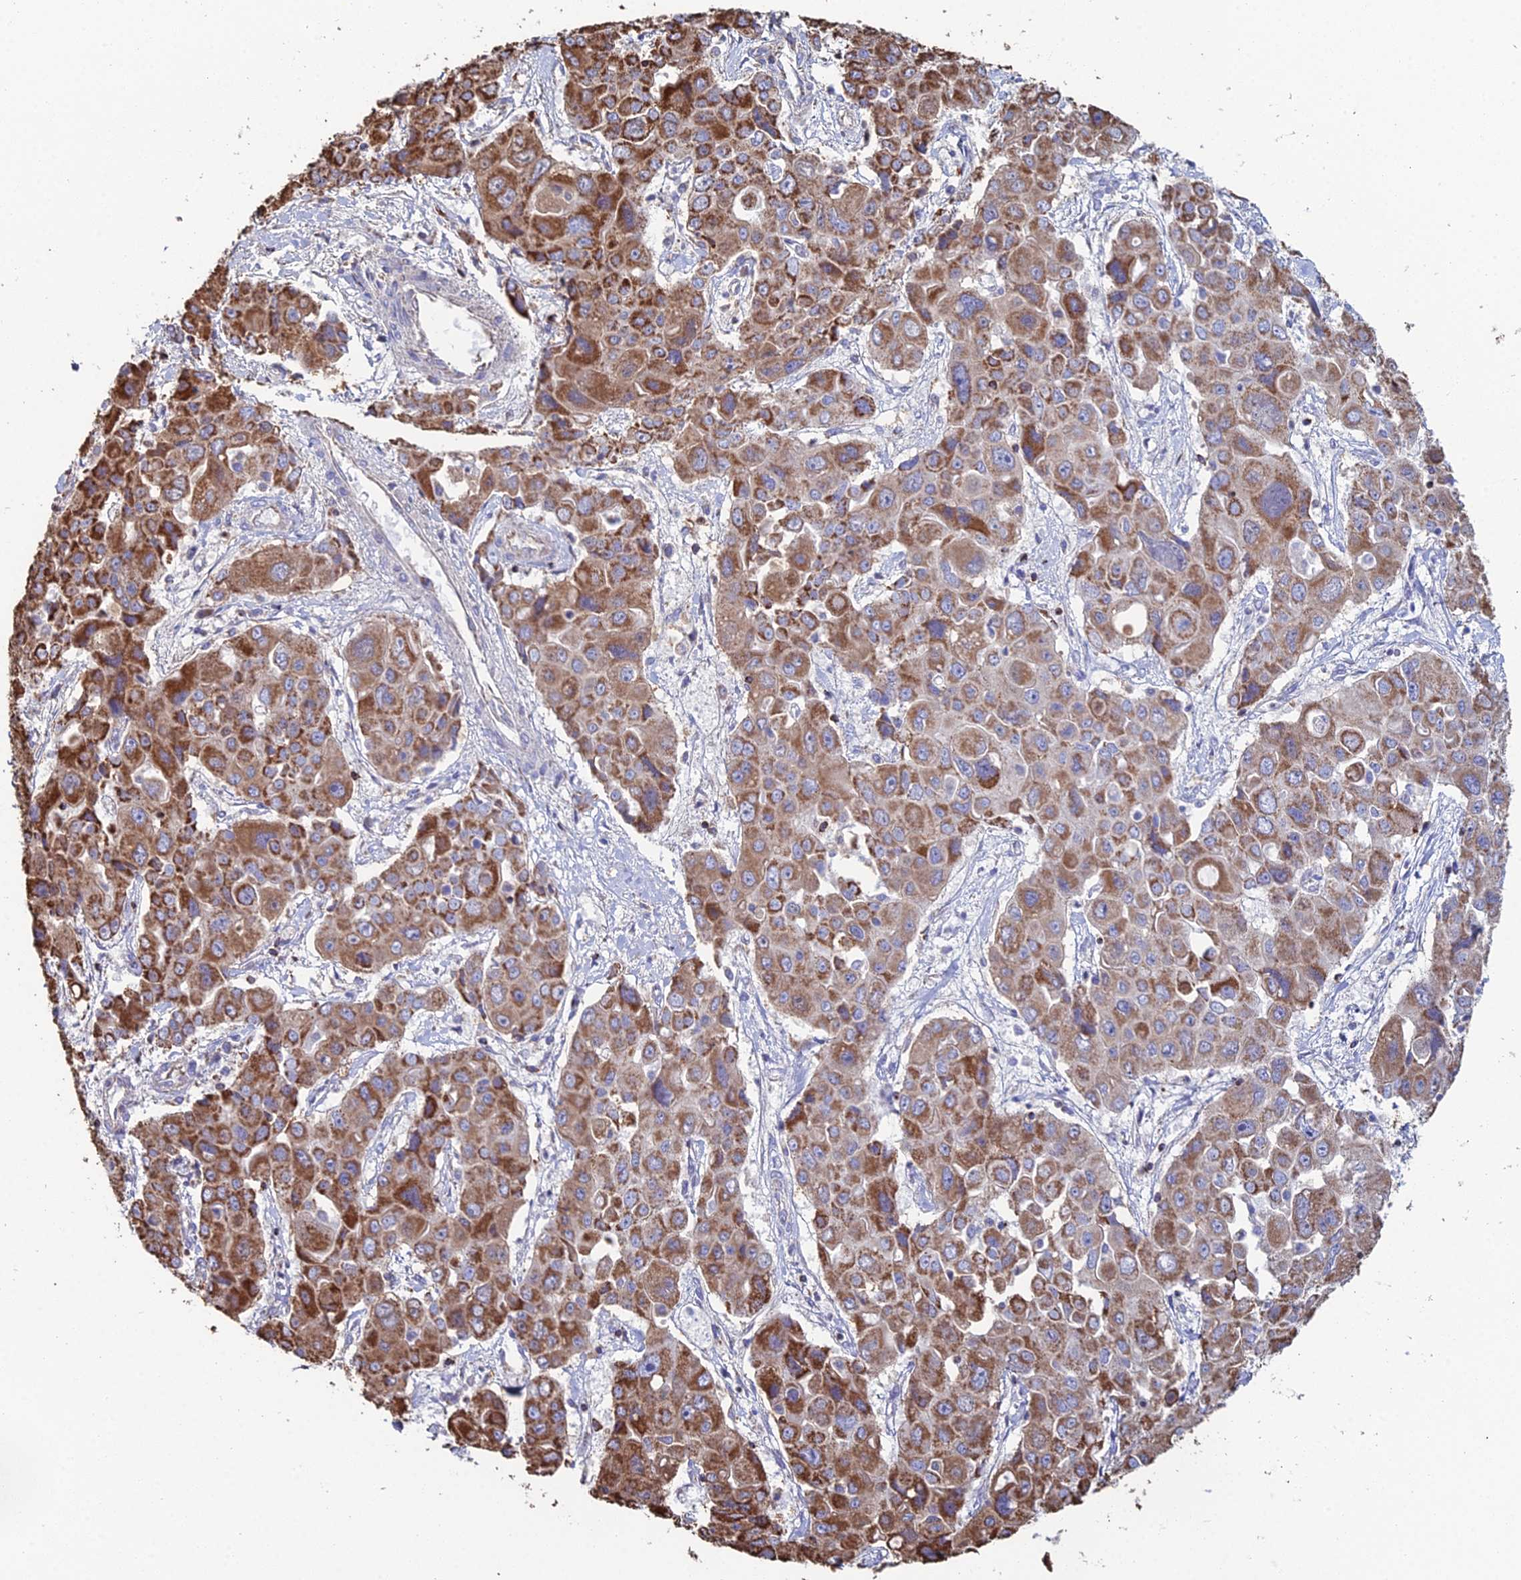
{"staining": {"intensity": "moderate", "quantity": ">75%", "location": "cytoplasmic/membranous"}, "tissue": "liver cancer", "cell_type": "Tumor cells", "image_type": "cancer", "snomed": [{"axis": "morphology", "description": "Cholangiocarcinoma"}, {"axis": "topography", "description": "Liver"}], "caption": "Immunohistochemistry histopathology image of neoplastic tissue: liver cancer stained using immunohistochemistry (IHC) shows medium levels of moderate protein expression localized specifically in the cytoplasmic/membranous of tumor cells, appearing as a cytoplasmic/membranous brown color.", "gene": "SPOCK2", "patient": {"sex": "male", "age": 67}}